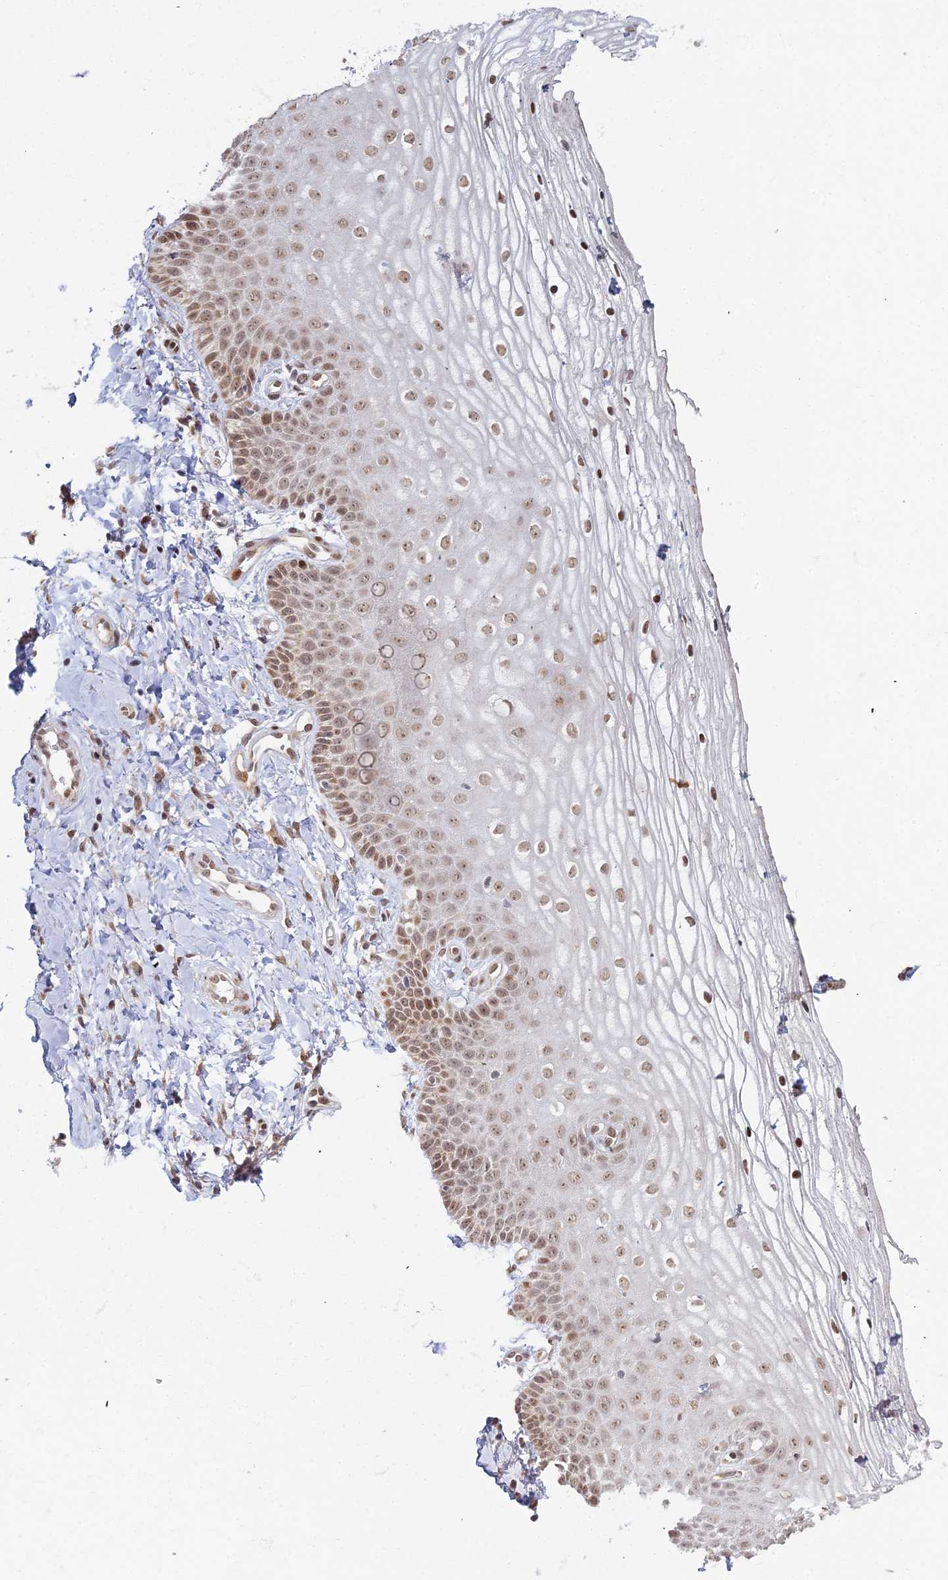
{"staining": {"intensity": "moderate", "quantity": ">75%", "location": "nuclear"}, "tissue": "vagina", "cell_type": "Squamous epithelial cells", "image_type": "normal", "snomed": [{"axis": "morphology", "description": "Normal tissue, NOS"}, {"axis": "topography", "description": "Vagina"}], "caption": "The photomicrograph exhibits immunohistochemical staining of benign vagina. There is moderate nuclear staining is appreciated in approximately >75% of squamous epithelial cells. The staining was performed using DAB to visualize the protein expression in brown, while the nuclei were stained in blue with hematoxylin (Magnification: 20x).", "gene": "ABCA2", "patient": {"sex": "female", "age": 68}}